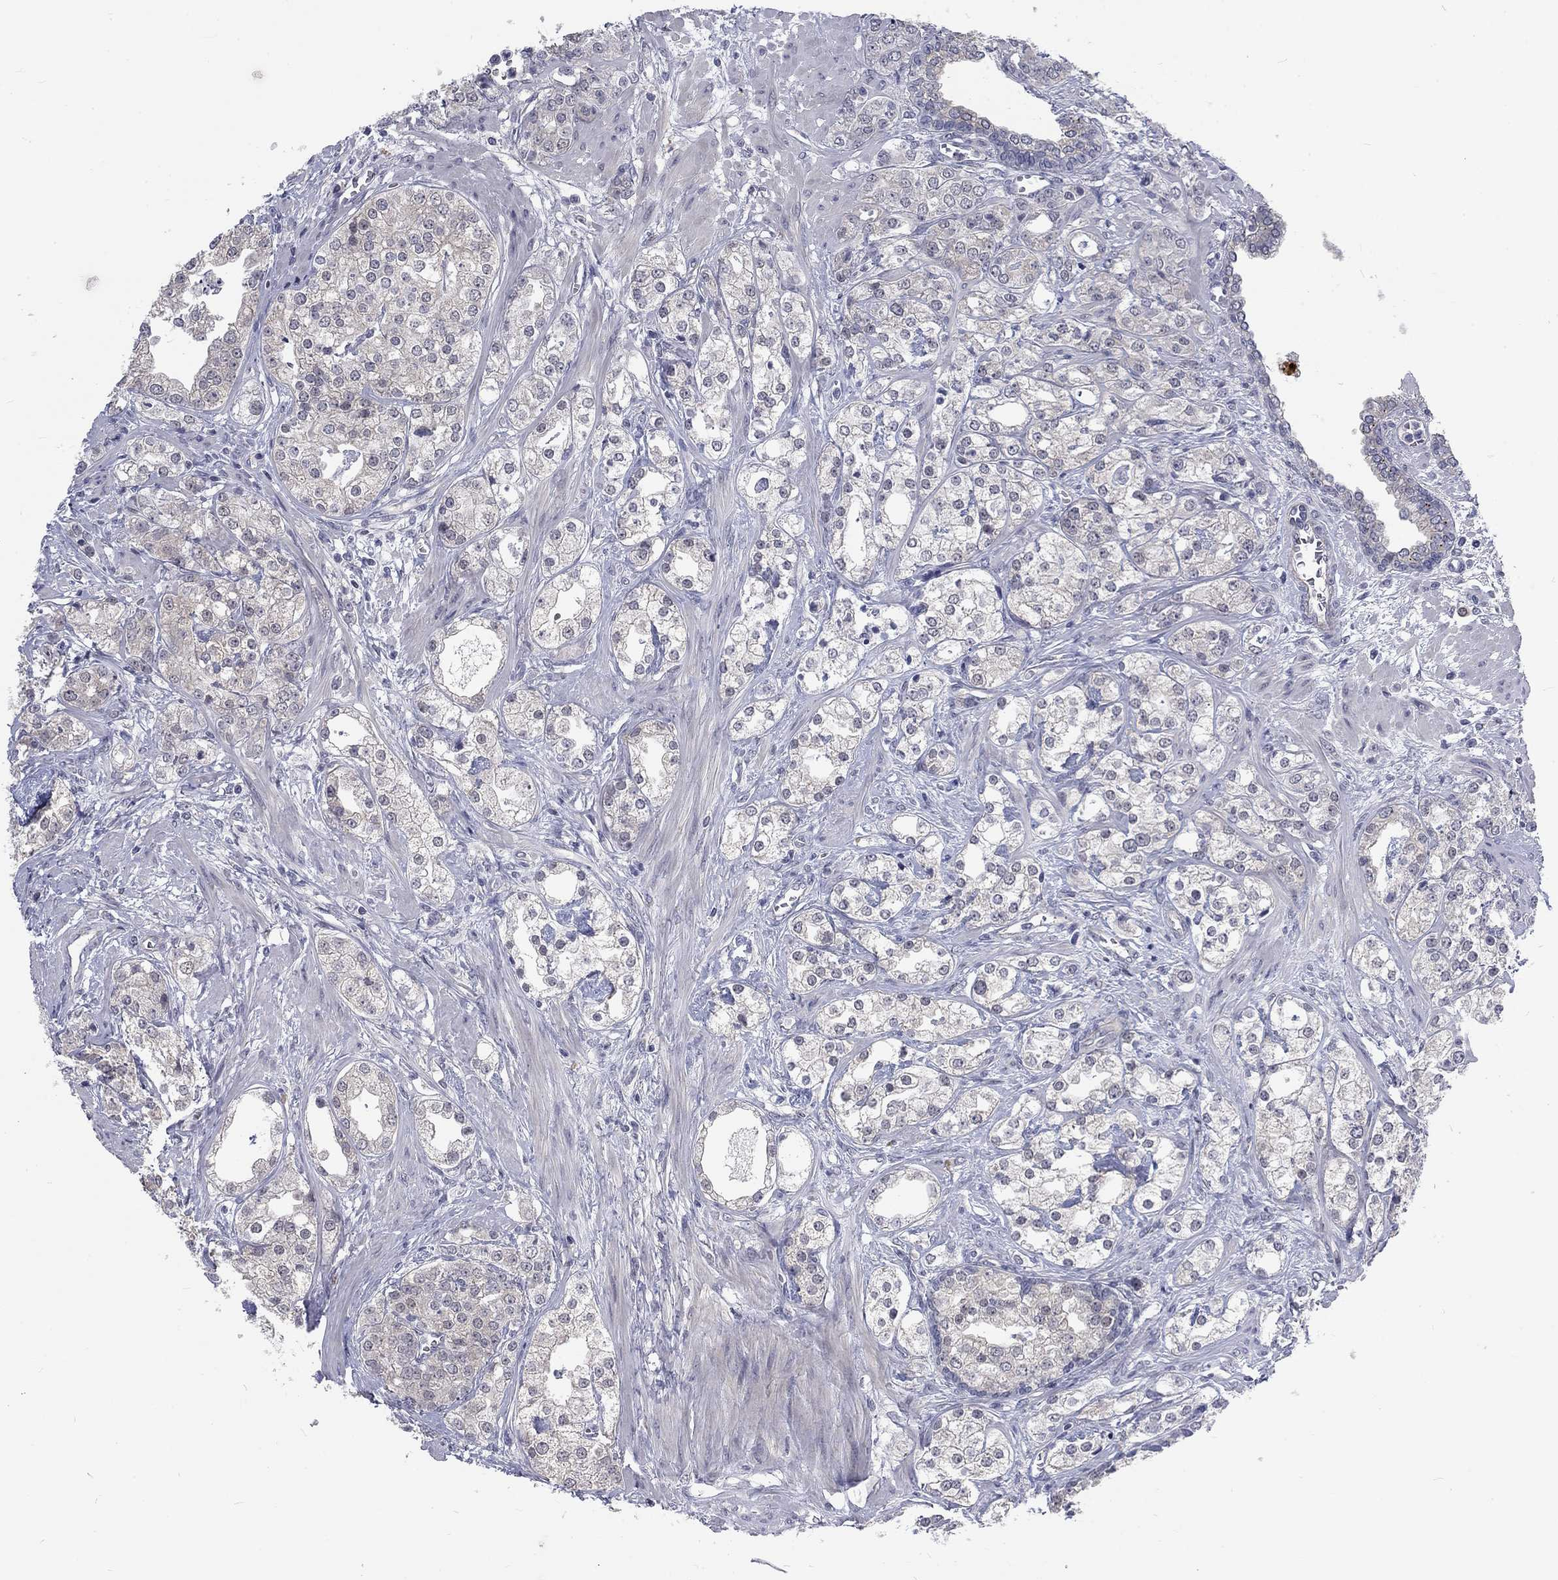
{"staining": {"intensity": "negative", "quantity": "none", "location": "none"}, "tissue": "prostate cancer", "cell_type": "Tumor cells", "image_type": "cancer", "snomed": [{"axis": "morphology", "description": "Adenocarcinoma, NOS"}, {"axis": "topography", "description": "Prostate and seminal vesicle, NOS"}, {"axis": "topography", "description": "Prostate"}], "caption": "This is an immunohistochemistry (IHC) photomicrograph of human adenocarcinoma (prostate). There is no staining in tumor cells.", "gene": "PHKA1", "patient": {"sex": "male", "age": 62}}